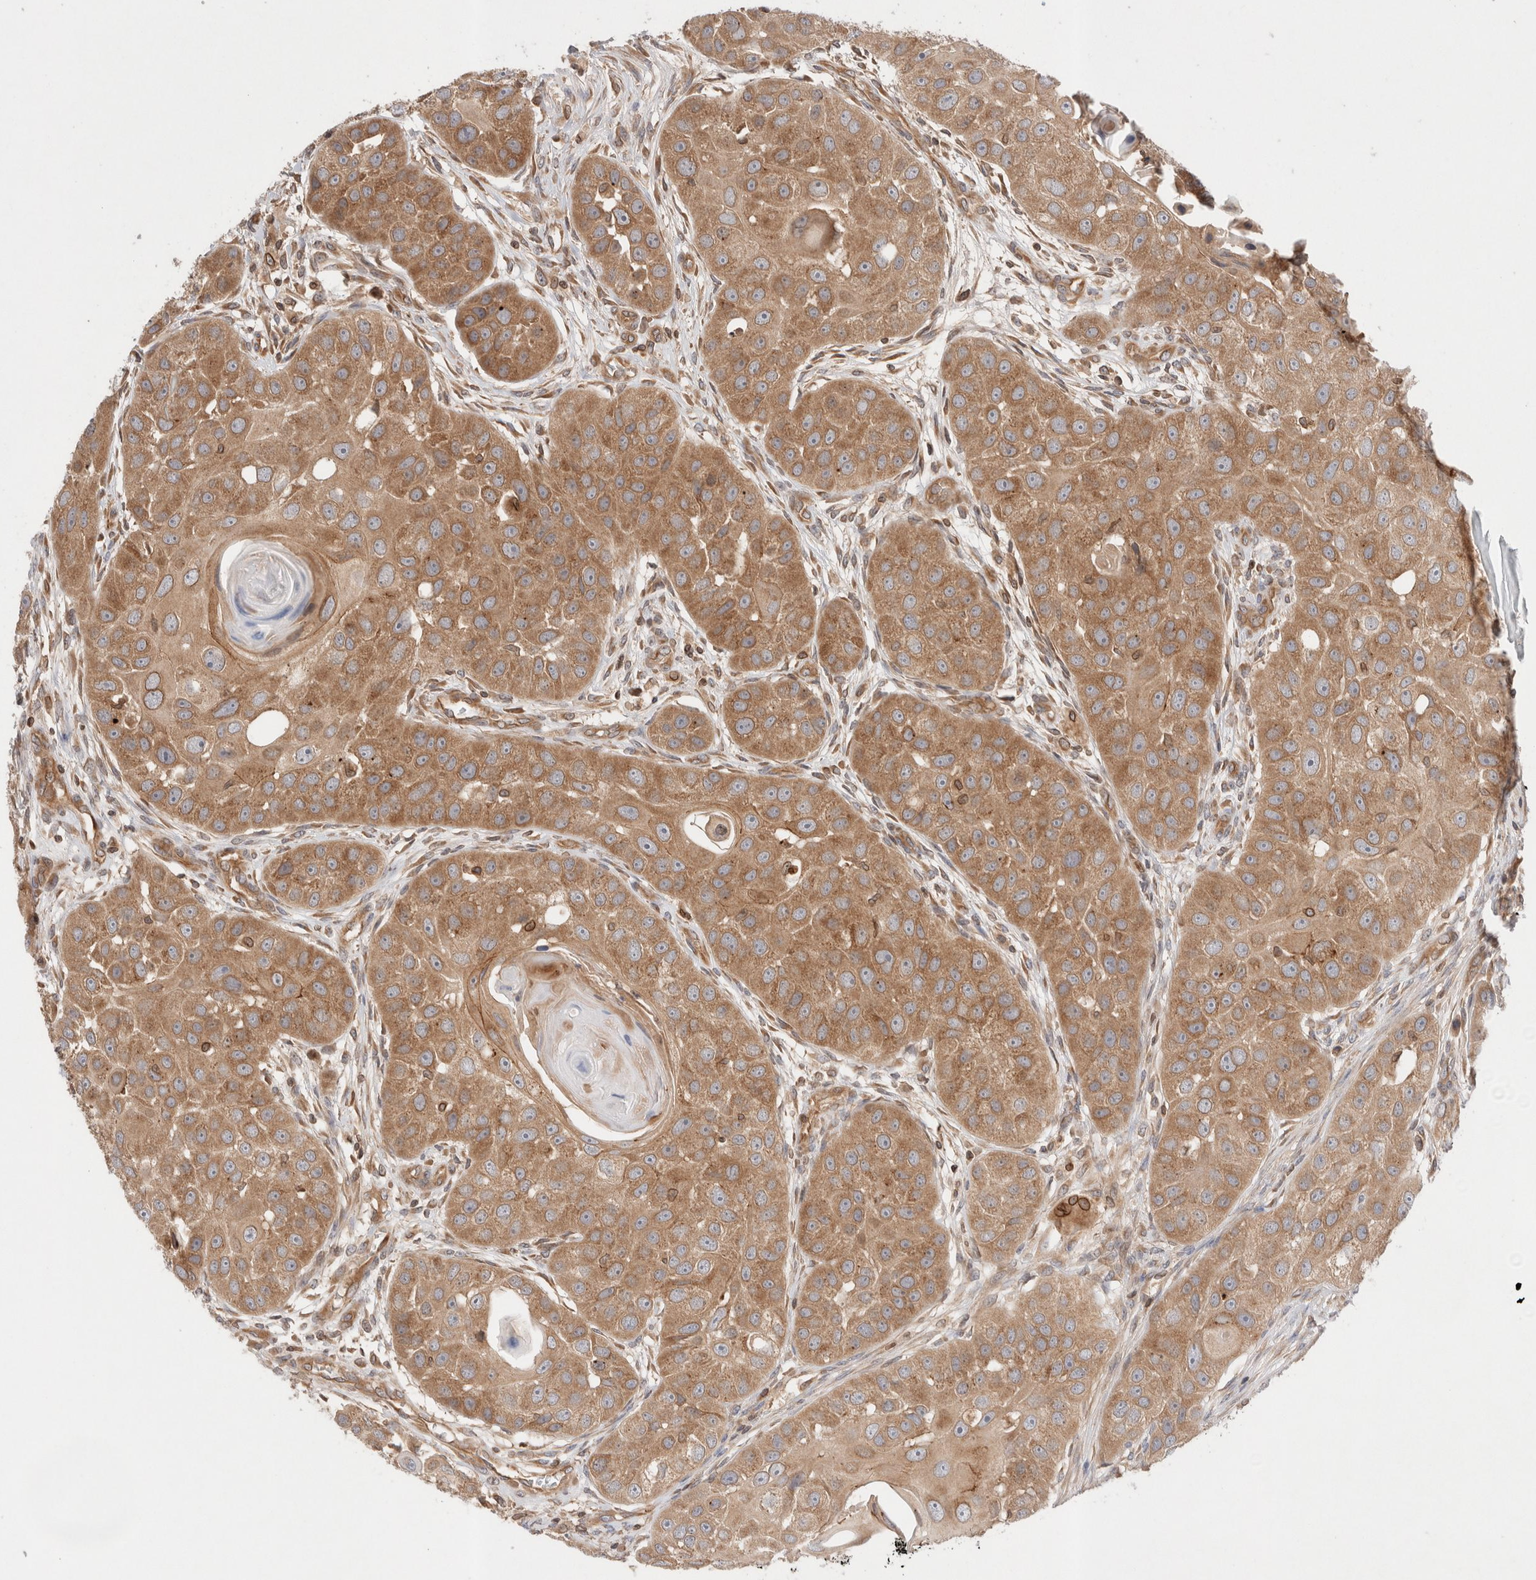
{"staining": {"intensity": "moderate", "quantity": ">75%", "location": "cytoplasmic/membranous"}, "tissue": "head and neck cancer", "cell_type": "Tumor cells", "image_type": "cancer", "snomed": [{"axis": "morphology", "description": "Normal tissue, NOS"}, {"axis": "morphology", "description": "Squamous cell carcinoma, NOS"}, {"axis": "topography", "description": "Skeletal muscle"}, {"axis": "topography", "description": "Head-Neck"}], "caption": "Tumor cells reveal medium levels of moderate cytoplasmic/membranous staining in about >75% of cells in head and neck squamous cell carcinoma.", "gene": "SIKE1", "patient": {"sex": "male", "age": 51}}